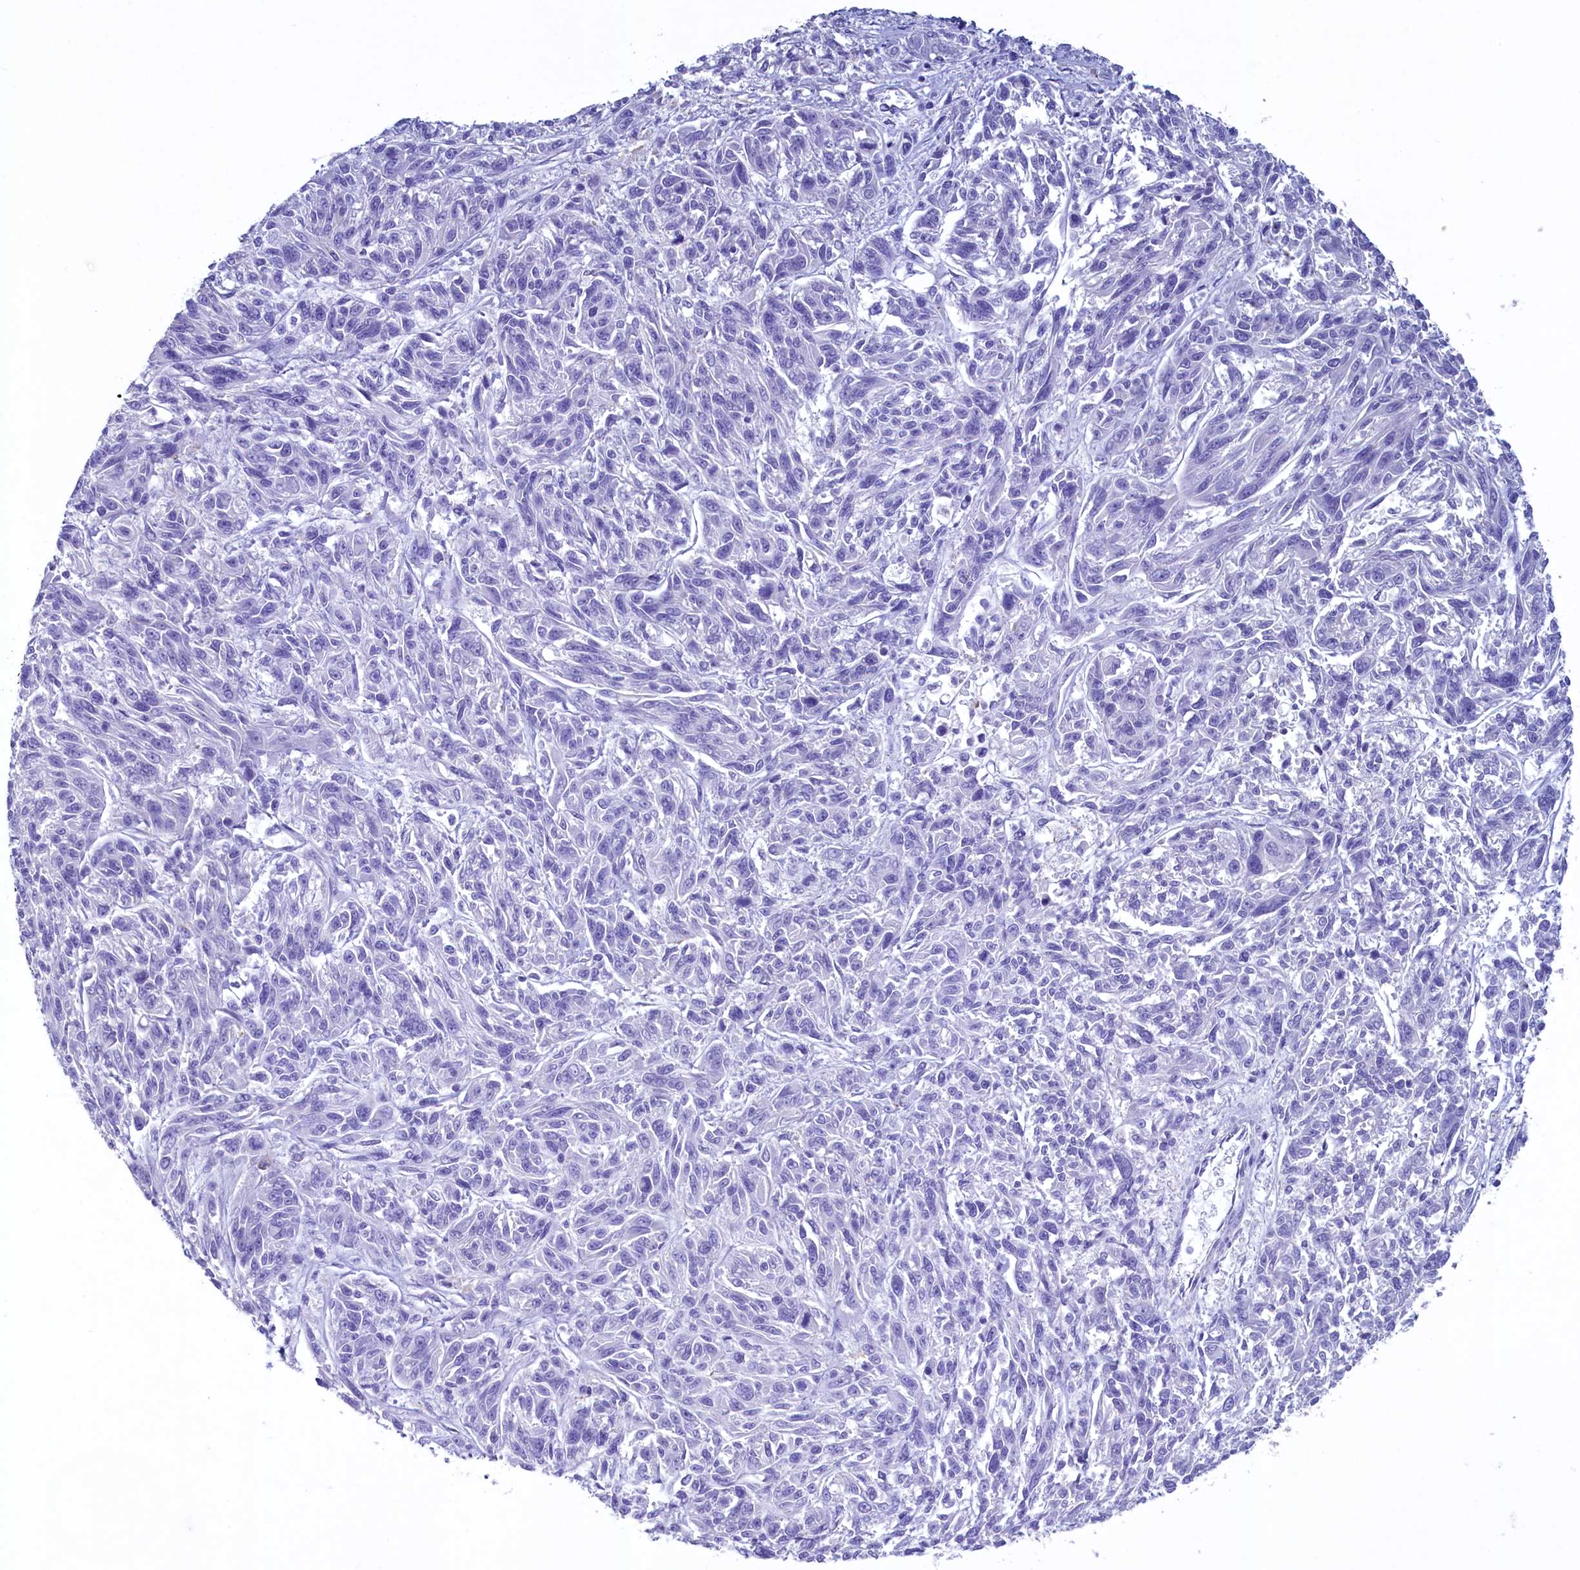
{"staining": {"intensity": "negative", "quantity": "none", "location": "none"}, "tissue": "melanoma", "cell_type": "Tumor cells", "image_type": "cancer", "snomed": [{"axis": "morphology", "description": "Malignant melanoma, NOS"}, {"axis": "topography", "description": "Skin"}], "caption": "Immunohistochemistry (IHC) of human malignant melanoma exhibits no expression in tumor cells.", "gene": "GPR21", "patient": {"sex": "male", "age": 53}}